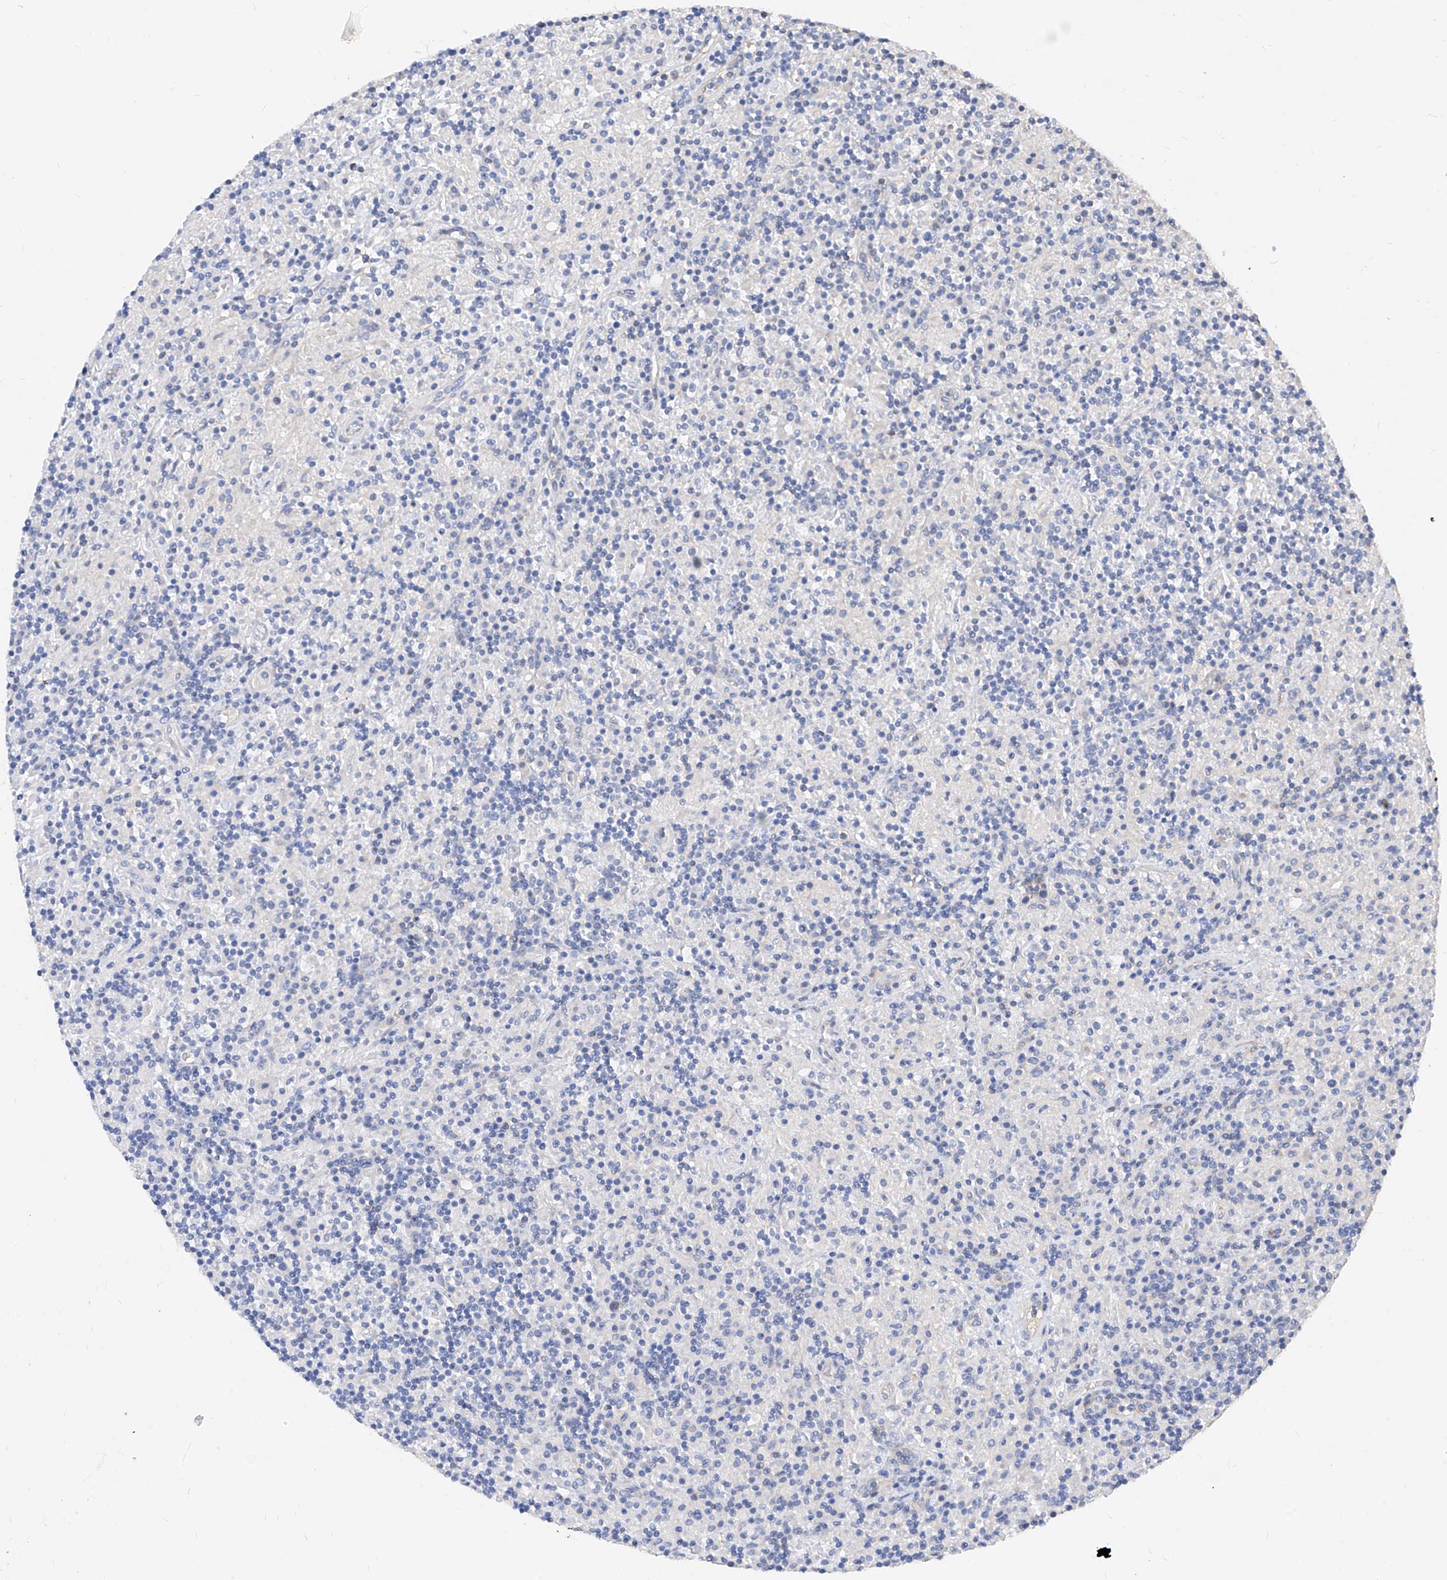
{"staining": {"intensity": "negative", "quantity": "none", "location": "none"}, "tissue": "lymphoma", "cell_type": "Tumor cells", "image_type": "cancer", "snomed": [{"axis": "morphology", "description": "Hodgkin's disease, NOS"}, {"axis": "topography", "description": "Lymph node"}], "caption": "Tumor cells are negative for brown protein staining in Hodgkin's disease.", "gene": "SCGB2A1", "patient": {"sex": "male", "age": 70}}